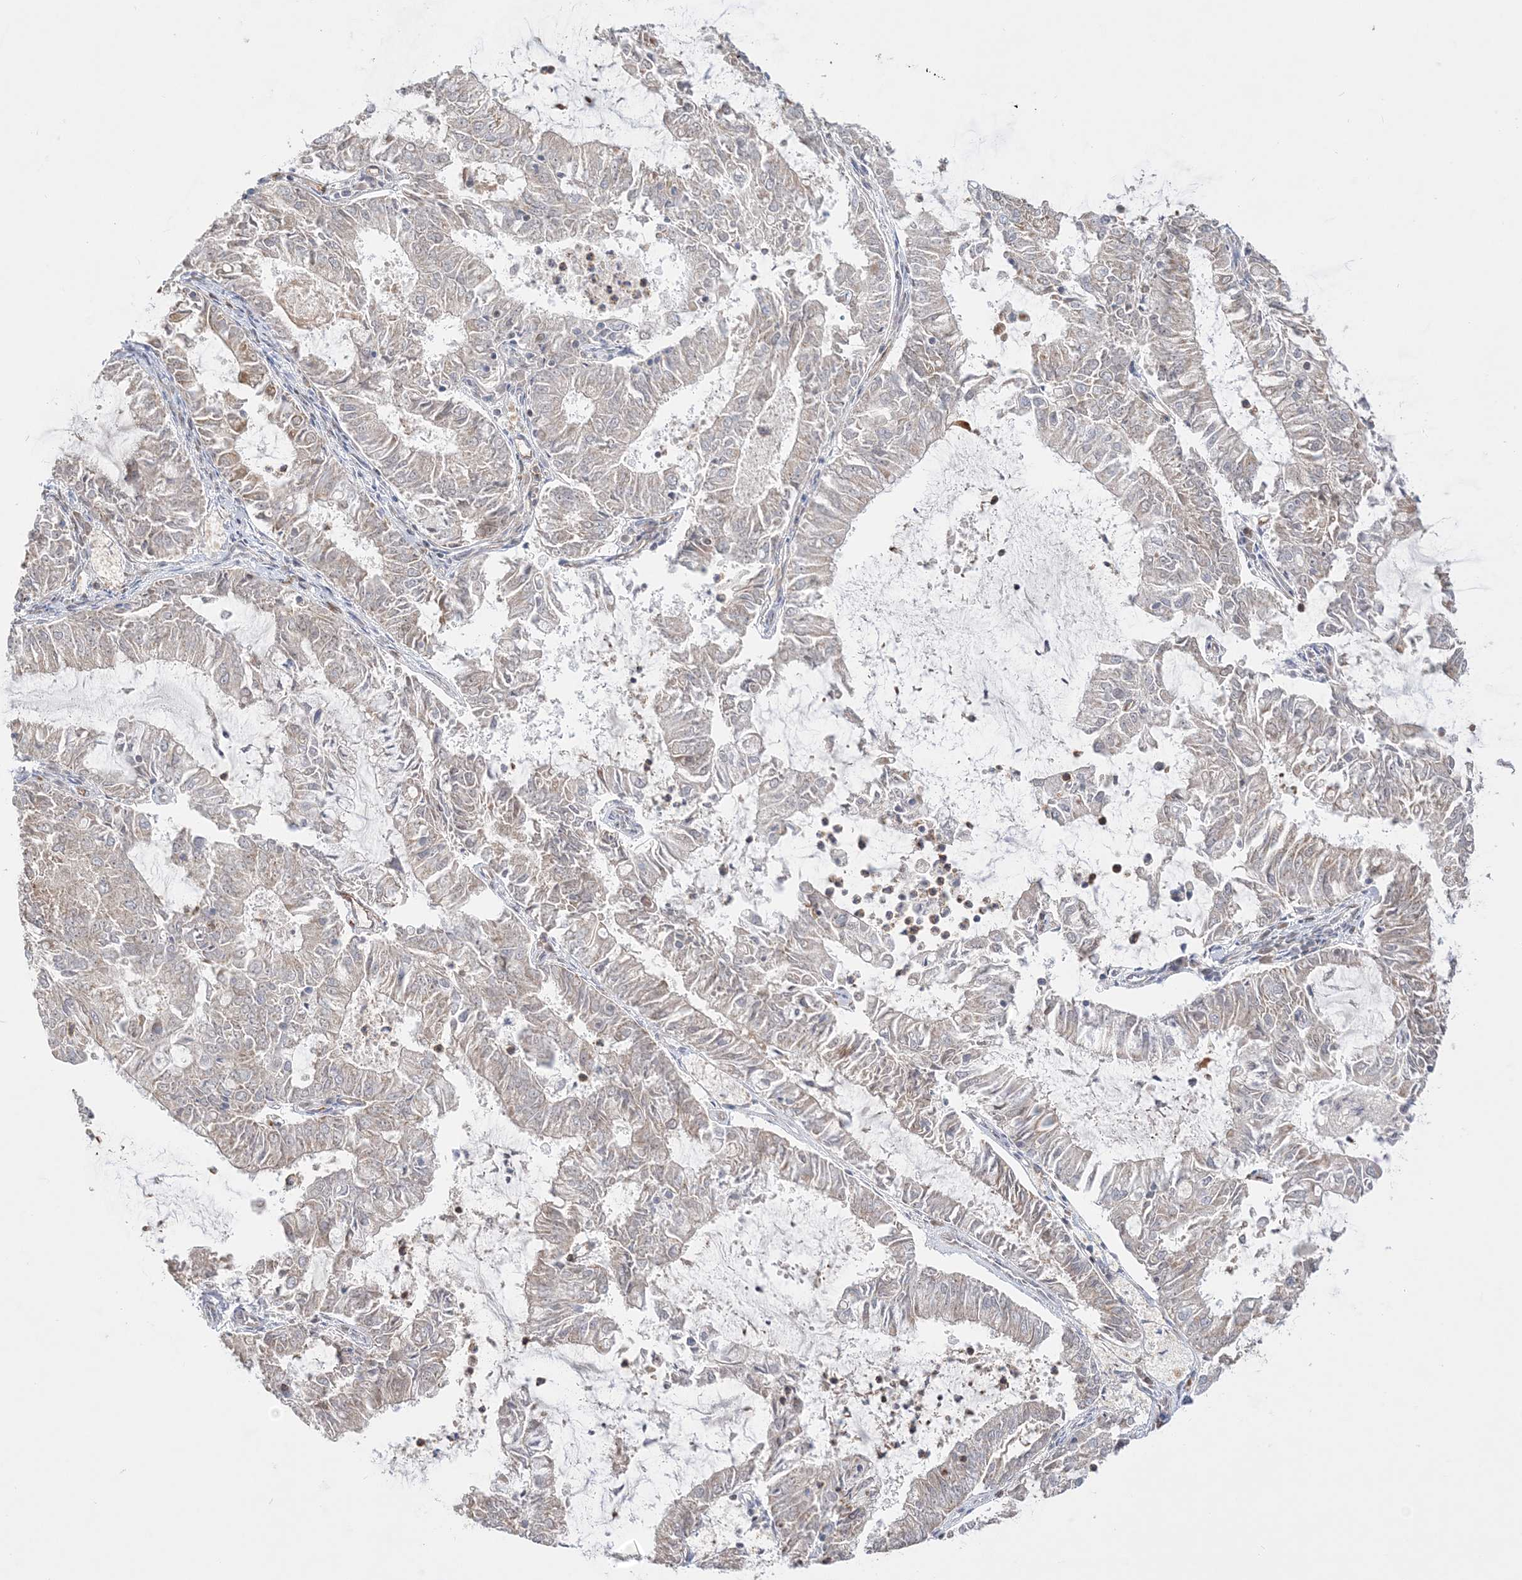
{"staining": {"intensity": "moderate", "quantity": "<25%", "location": "cytoplasmic/membranous"}, "tissue": "endometrial cancer", "cell_type": "Tumor cells", "image_type": "cancer", "snomed": [{"axis": "morphology", "description": "Adenocarcinoma, NOS"}, {"axis": "topography", "description": "Endometrium"}], "caption": "Adenocarcinoma (endometrial) stained with DAB (3,3'-diaminobenzidine) IHC exhibits low levels of moderate cytoplasmic/membranous positivity in about <25% of tumor cells.", "gene": "FARSB", "patient": {"sex": "female", "age": 57}}